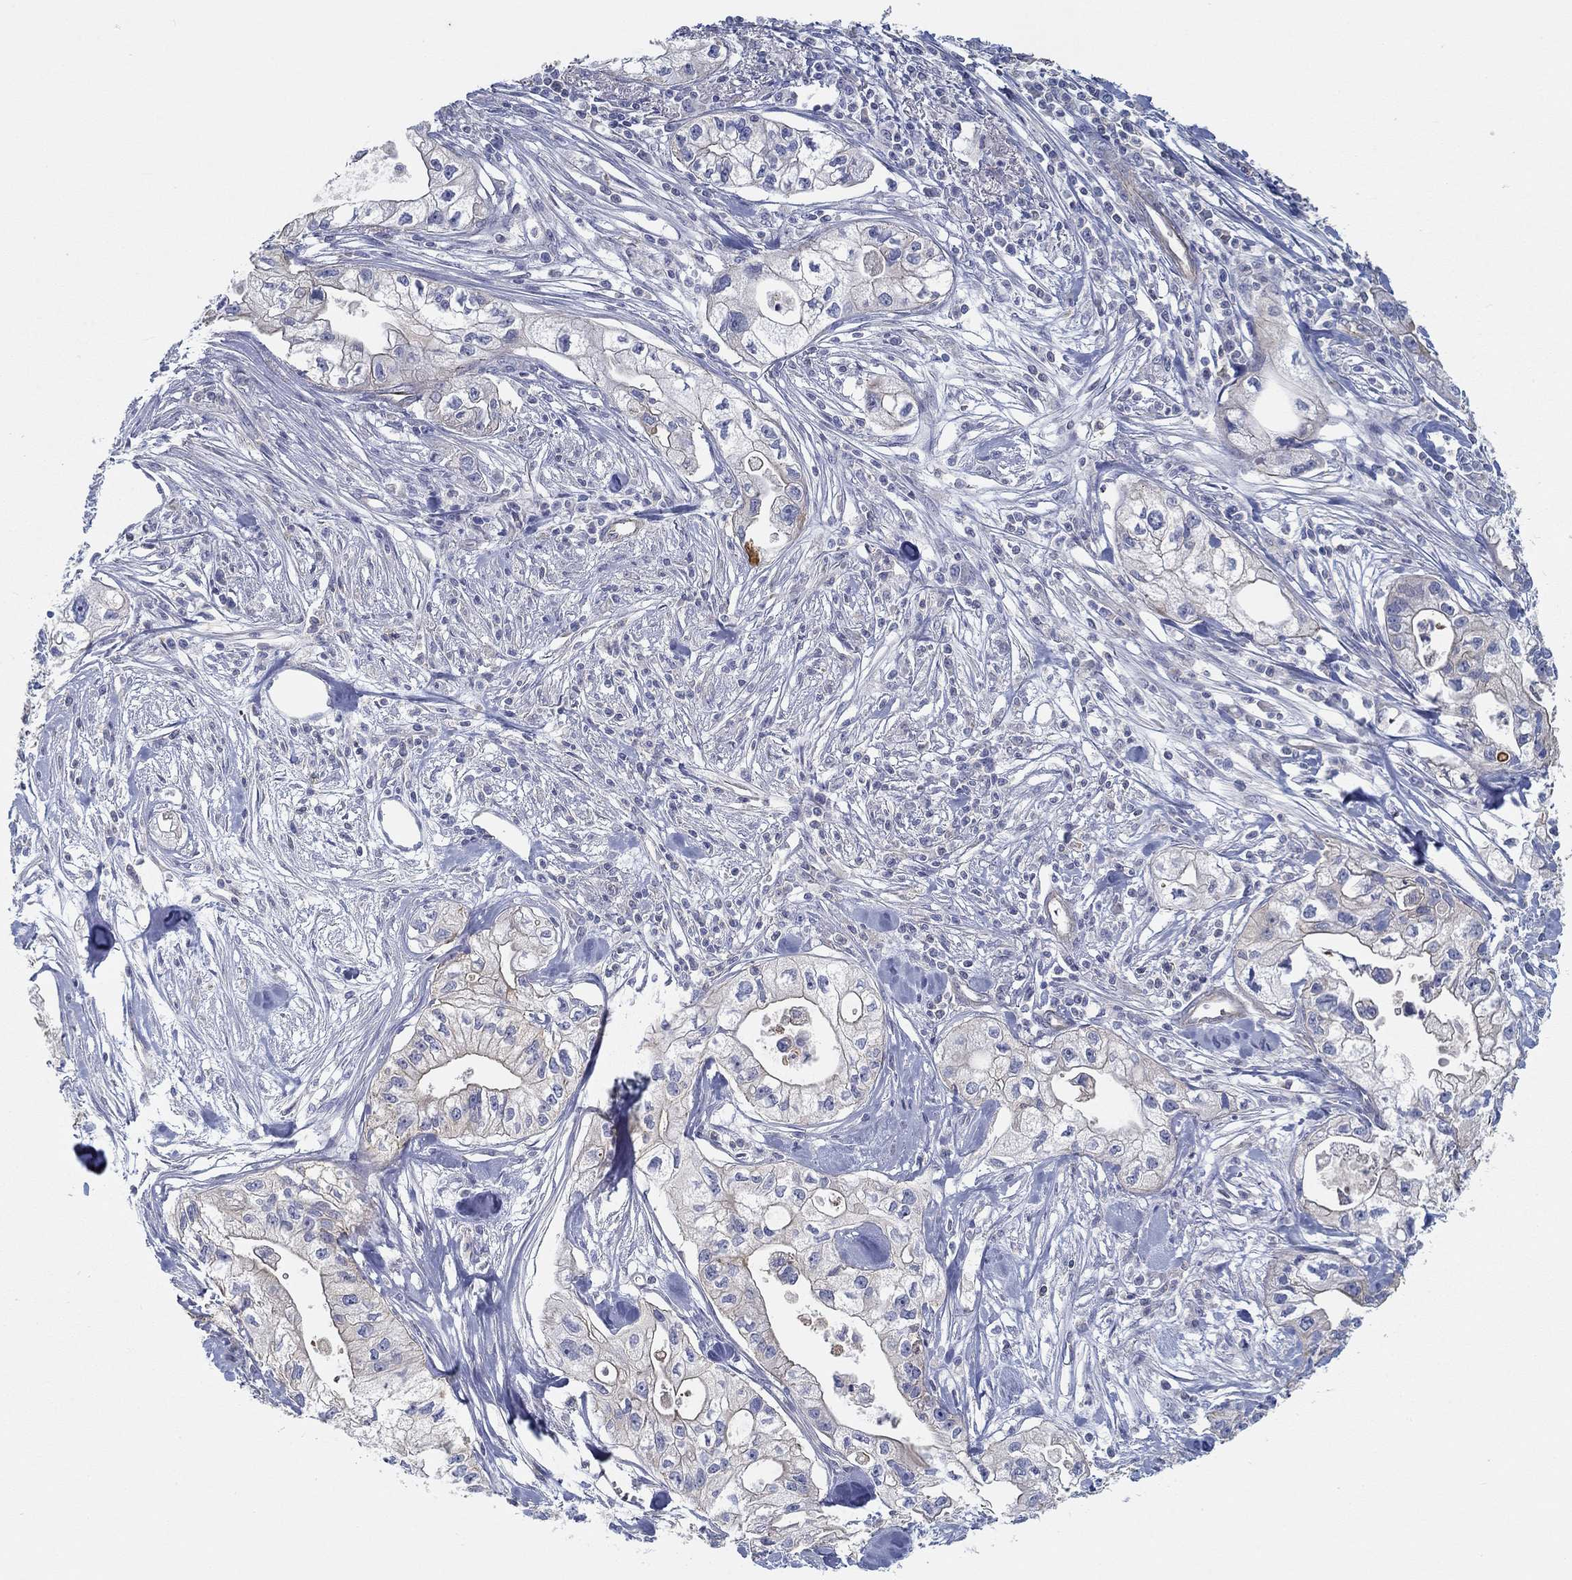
{"staining": {"intensity": "moderate", "quantity": "<25%", "location": "cytoplasmic/membranous"}, "tissue": "pancreatic cancer", "cell_type": "Tumor cells", "image_type": "cancer", "snomed": [{"axis": "morphology", "description": "Adenocarcinoma, NOS"}, {"axis": "topography", "description": "Pancreas"}], "caption": "Tumor cells exhibit moderate cytoplasmic/membranous positivity in about <25% of cells in adenocarcinoma (pancreatic). The staining was performed using DAB, with brown indicating positive protein expression. Nuclei are stained blue with hematoxylin.", "gene": "BBOF1", "patient": {"sex": "male", "age": 70}}